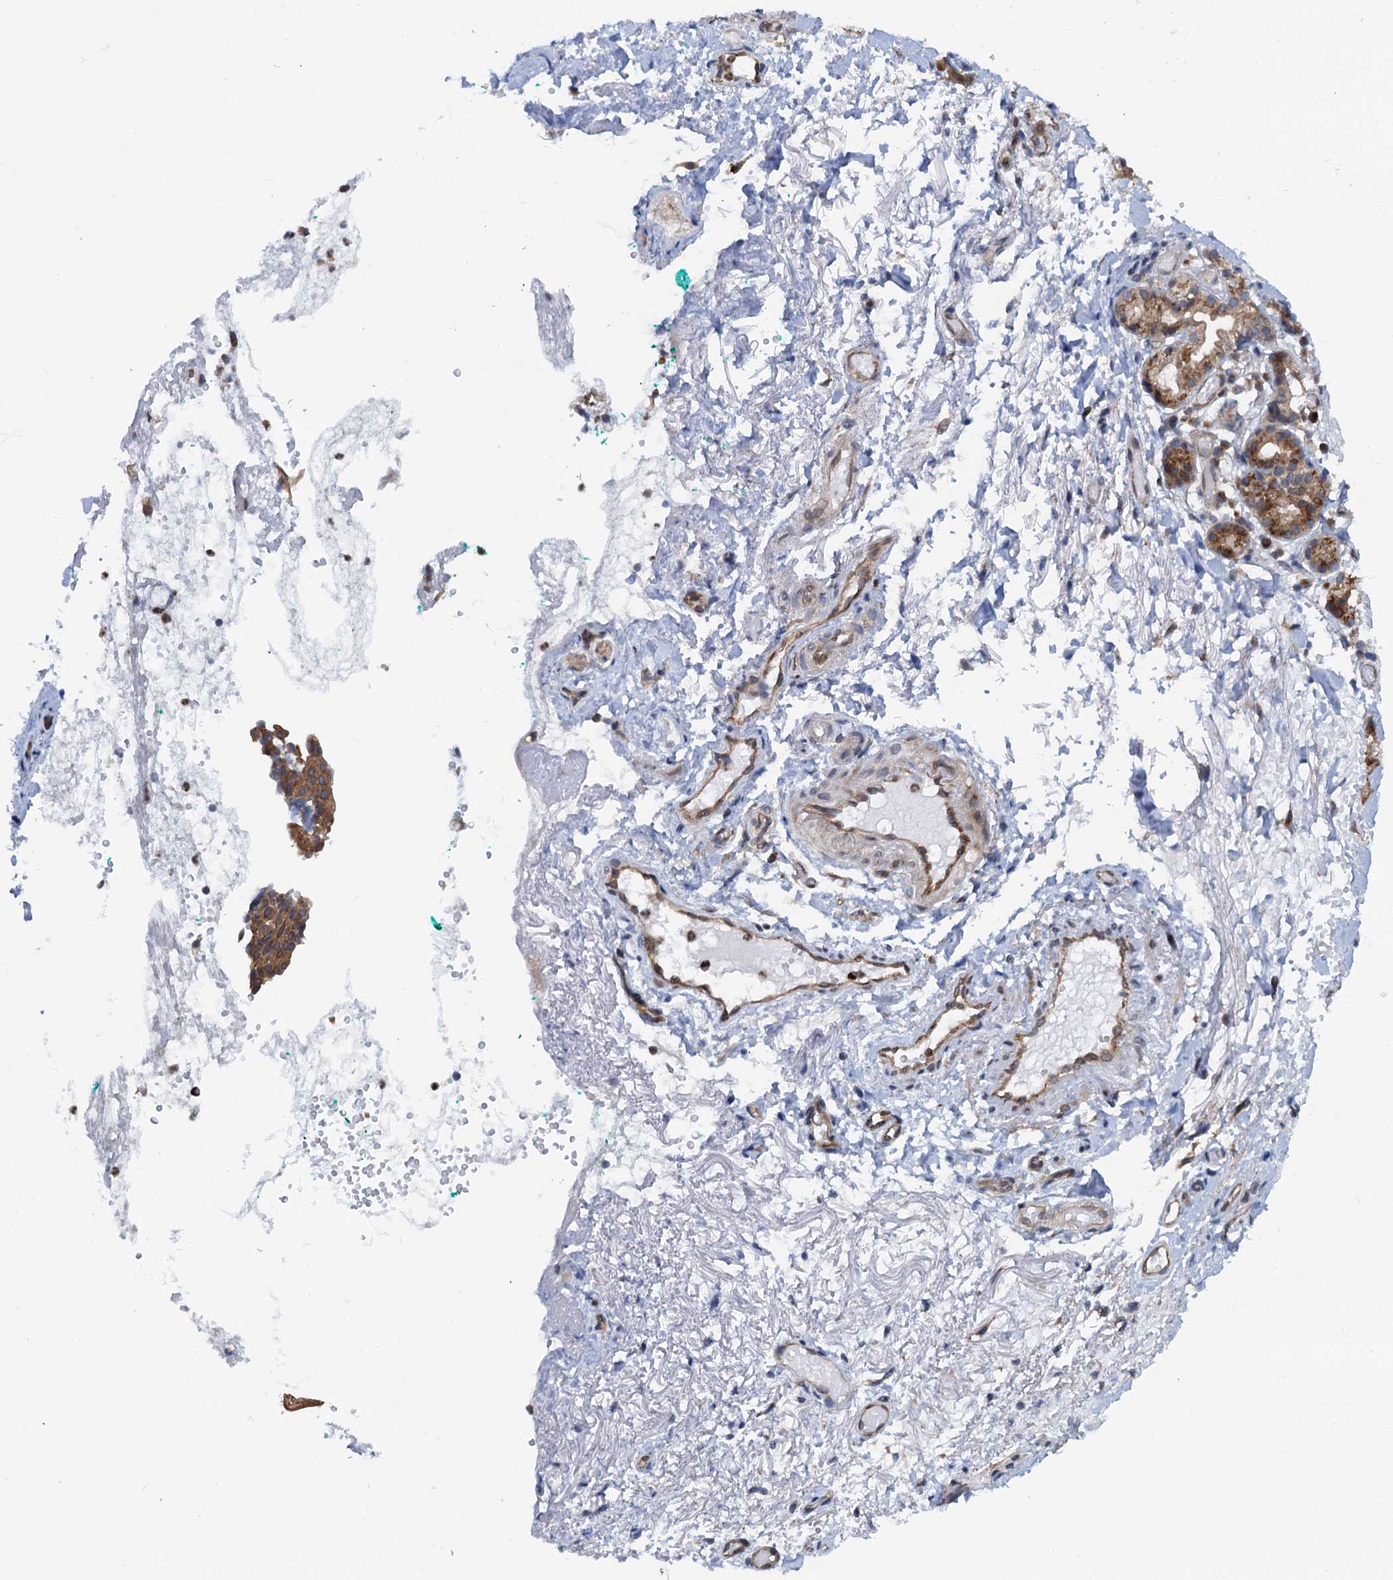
{"staining": {"intensity": "negative", "quantity": "none", "location": "none"}, "tissue": "adipose tissue", "cell_type": "Adipocytes", "image_type": "normal", "snomed": [{"axis": "morphology", "description": "Normal tissue, NOS"}, {"axis": "morphology", "description": "Basal cell carcinoma"}, {"axis": "topography", "description": "Cartilage tissue"}, {"axis": "topography", "description": "Nasopharynx"}, {"axis": "topography", "description": "Oral tissue"}], "caption": "Immunohistochemistry (IHC) photomicrograph of unremarkable adipose tissue: human adipose tissue stained with DAB (3,3'-diaminobenzidine) displays no significant protein expression in adipocytes. The staining is performed using DAB (3,3'-diaminobenzidine) brown chromogen with nuclei counter-stained in using hematoxylin.", "gene": "RNF125", "patient": {"sex": "female", "age": 77}}